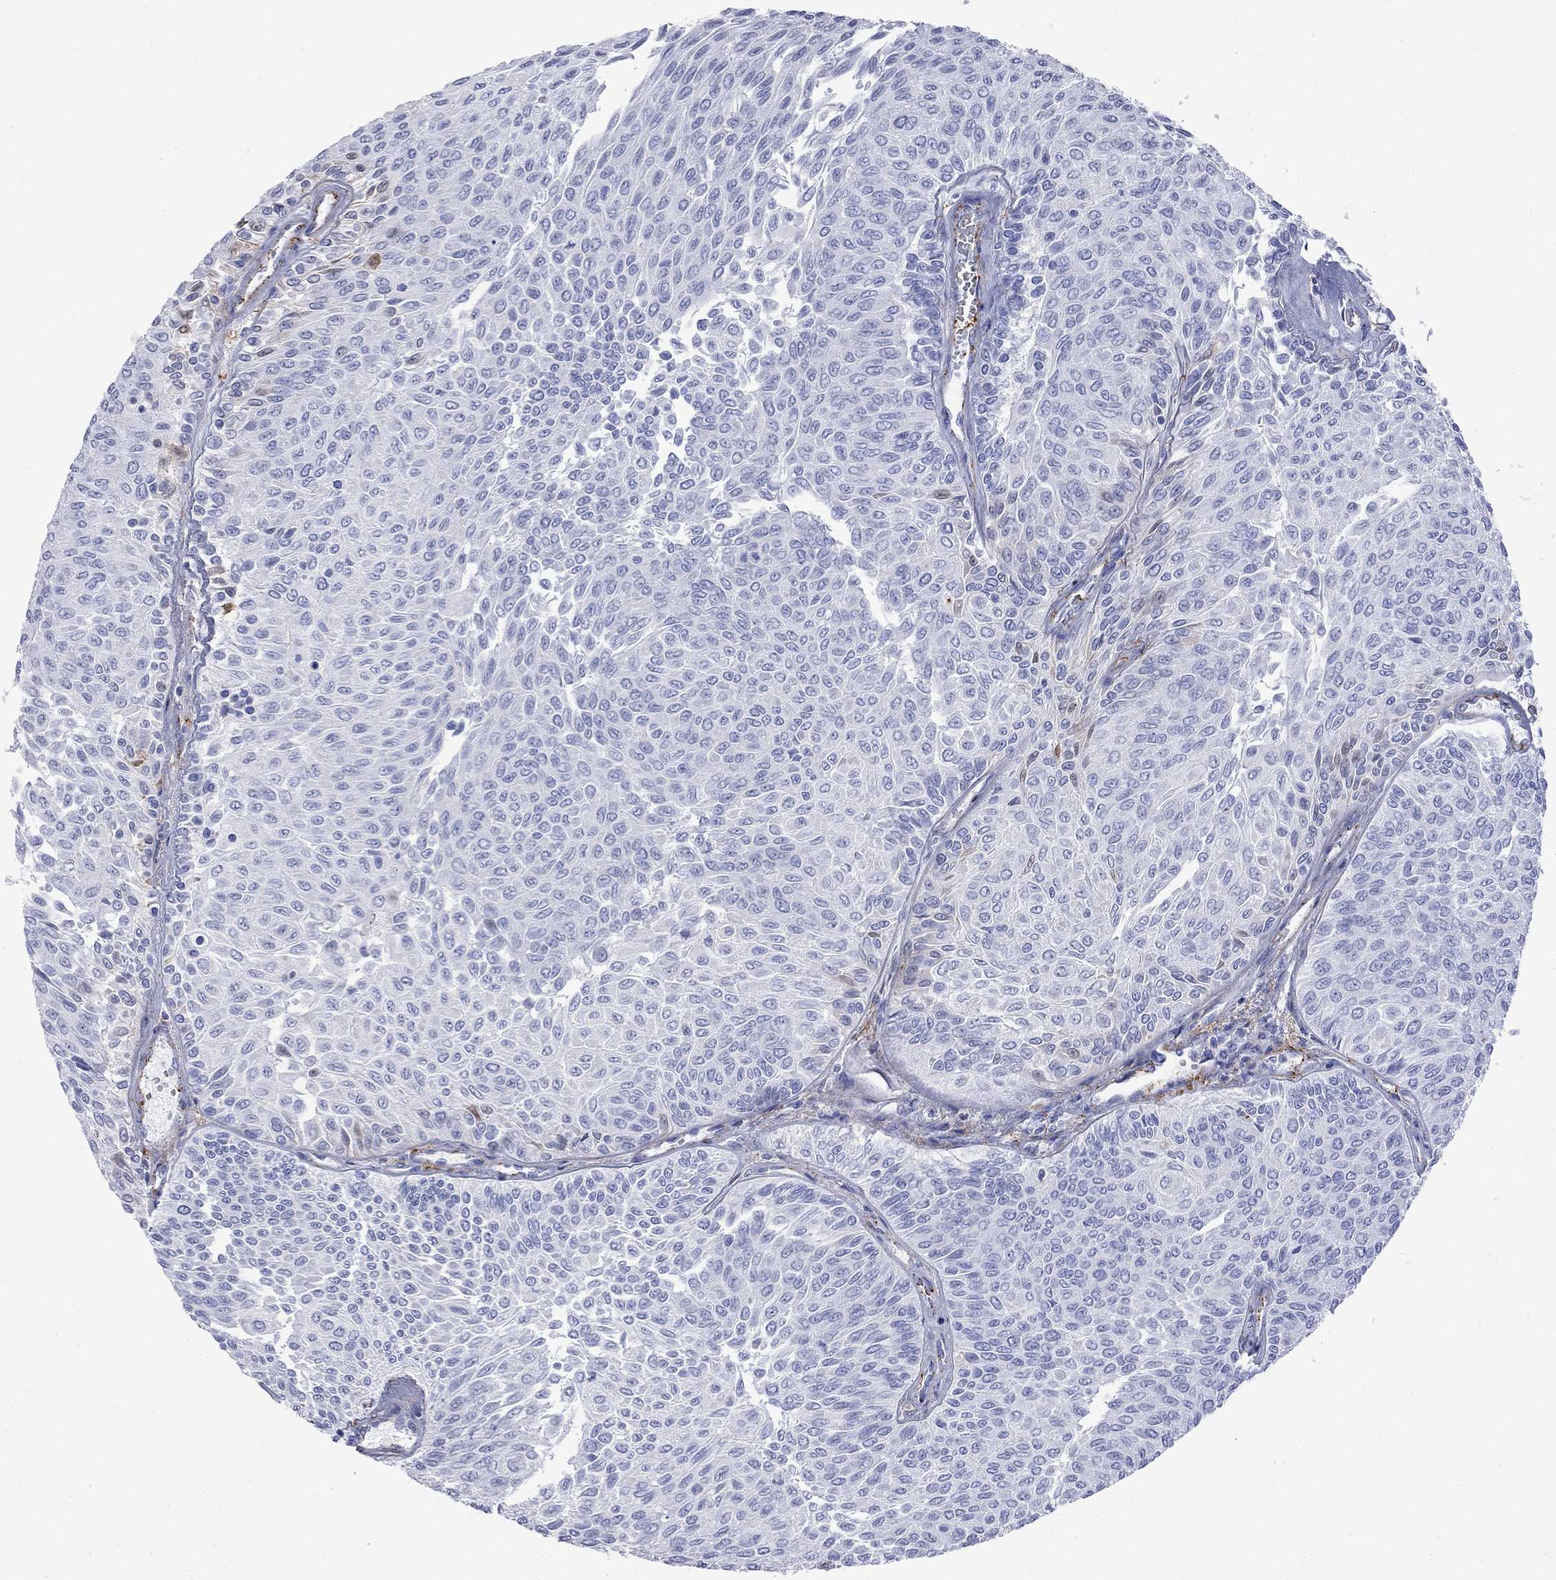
{"staining": {"intensity": "negative", "quantity": "none", "location": "none"}, "tissue": "urothelial cancer", "cell_type": "Tumor cells", "image_type": "cancer", "snomed": [{"axis": "morphology", "description": "Urothelial carcinoma, Low grade"}, {"axis": "topography", "description": "Ureter, NOS"}, {"axis": "topography", "description": "Urinary bladder"}], "caption": "Tumor cells are negative for brown protein staining in urothelial cancer. Brightfield microscopy of immunohistochemistry stained with DAB (3,3'-diaminobenzidine) (brown) and hematoxylin (blue), captured at high magnification.", "gene": "S100A3", "patient": {"sex": "male", "age": 78}}